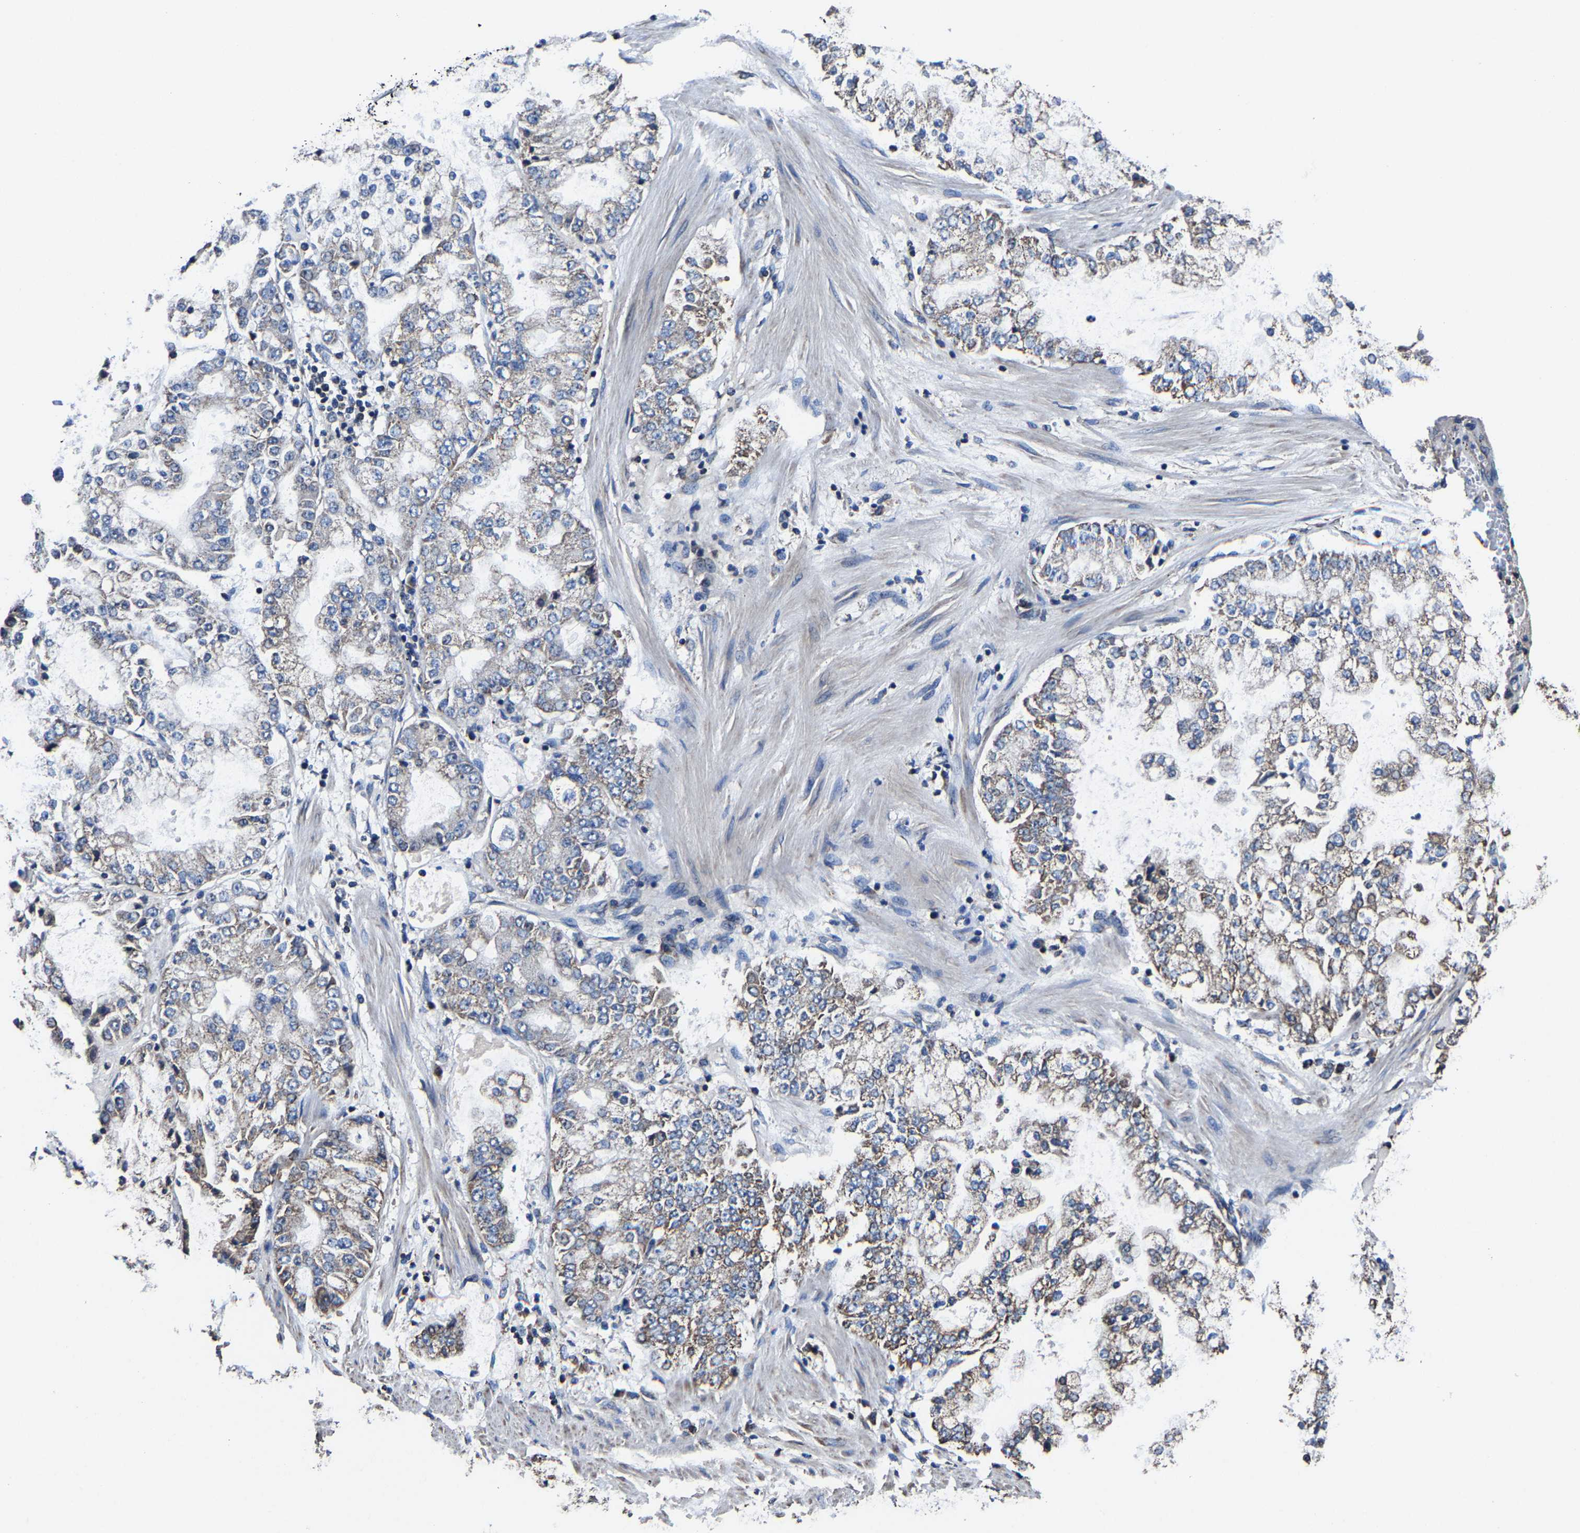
{"staining": {"intensity": "weak", "quantity": "<25%", "location": "cytoplasmic/membranous"}, "tissue": "stomach cancer", "cell_type": "Tumor cells", "image_type": "cancer", "snomed": [{"axis": "morphology", "description": "Adenocarcinoma, NOS"}, {"axis": "topography", "description": "Stomach"}], "caption": "Human stomach cancer (adenocarcinoma) stained for a protein using immunohistochemistry exhibits no expression in tumor cells.", "gene": "ZCCHC7", "patient": {"sex": "male", "age": 76}}